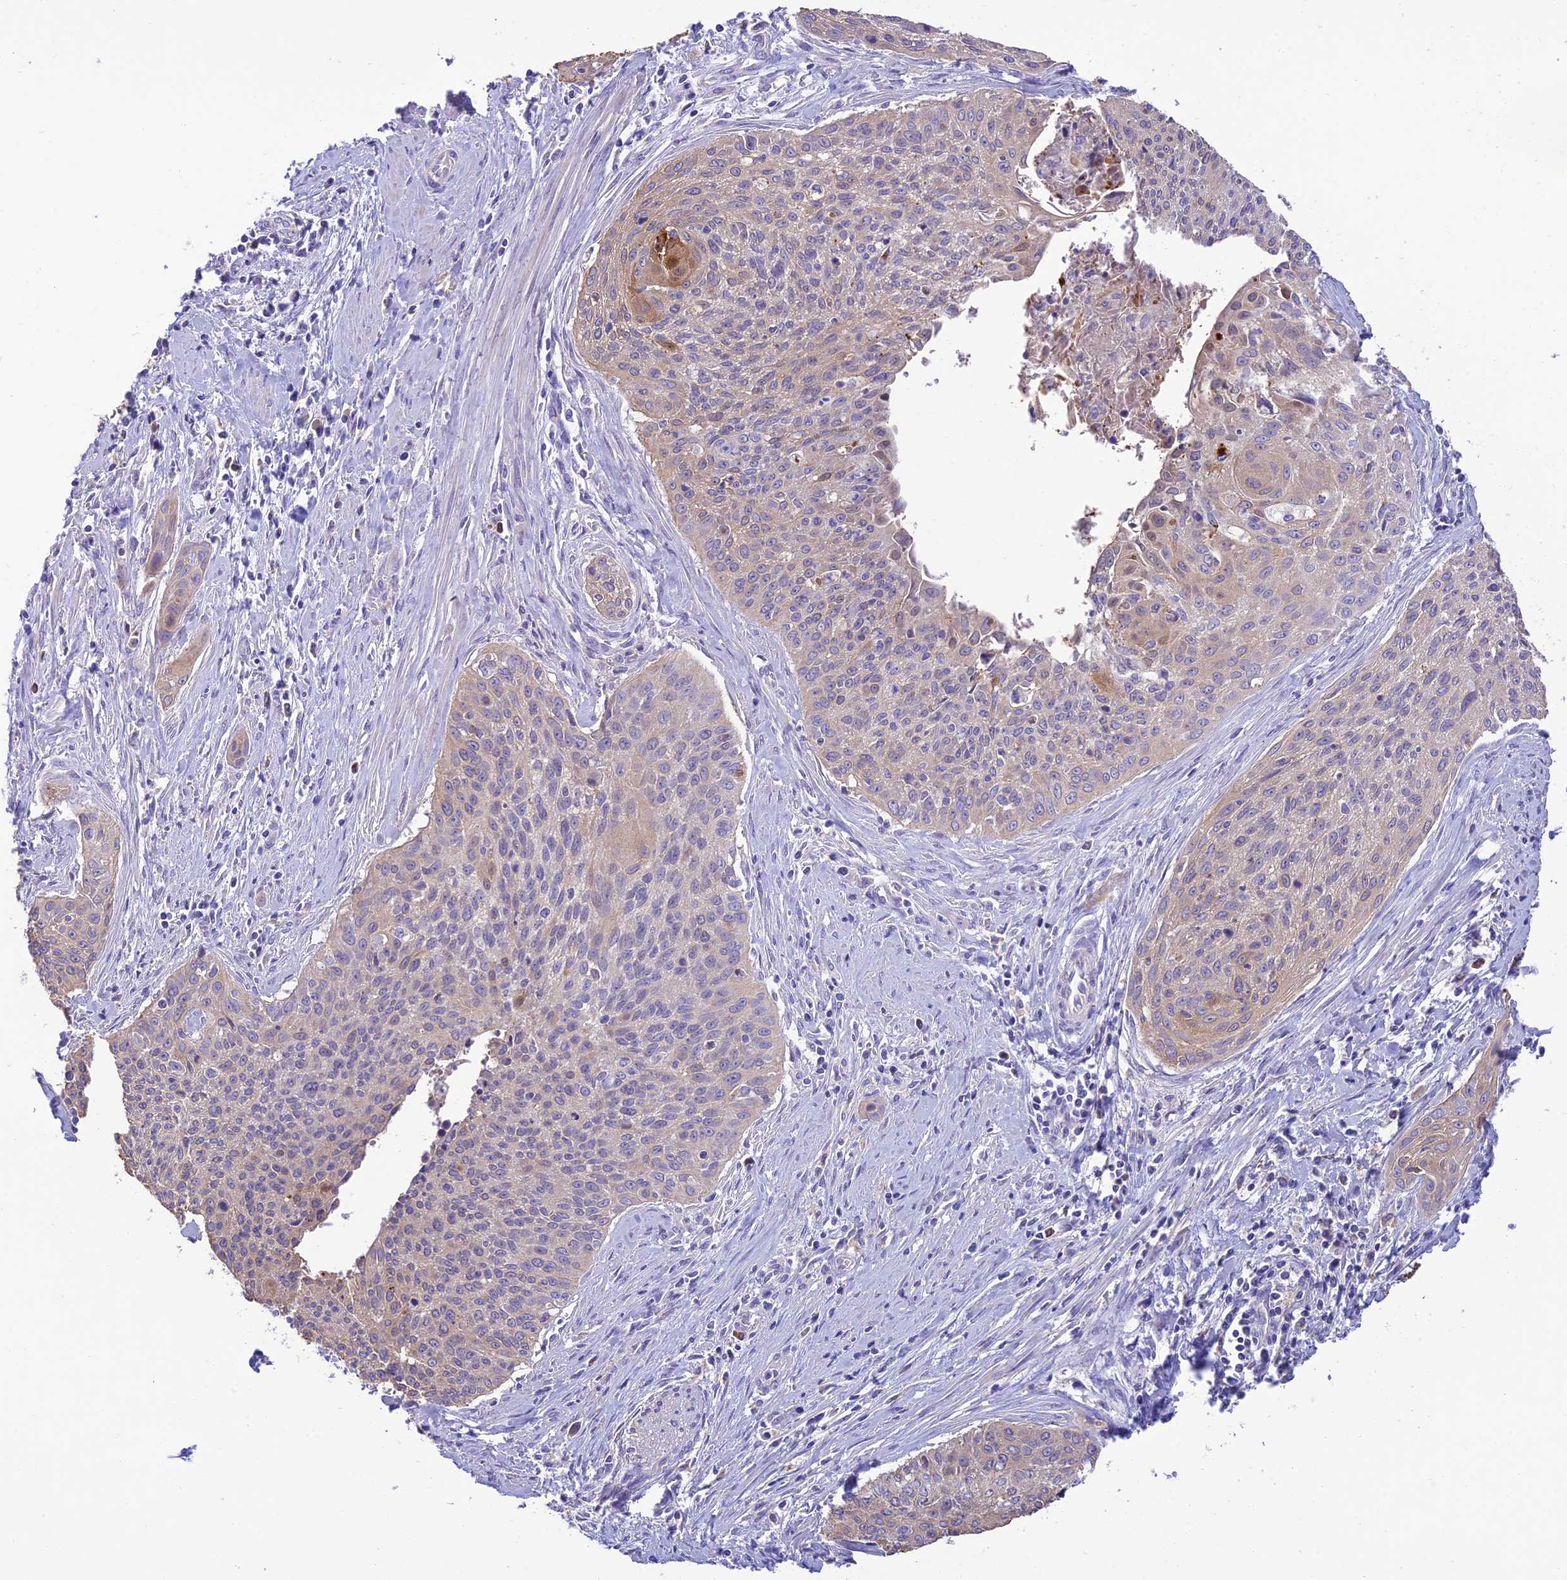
{"staining": {"intensity": "weak", "quantity": "<25%", "location": "cytoplasmic/membranous"}, "tissue": "cervical cancer", "cell_type": "Tumor cells", "image_type": "cancer", "snomed": [{"axis": "morphology", "description": "Squamous cell carcinoma, NOS"}, {"axis": "topography", "description": "Cervix"}], "caption": "Immunohistochemistry image of cervical cancer stained for a protein (brown), which exhibits no expression in tumor cells.", "gene": "SFT2D2", "patient": {"sex": "female", "age": 55}}